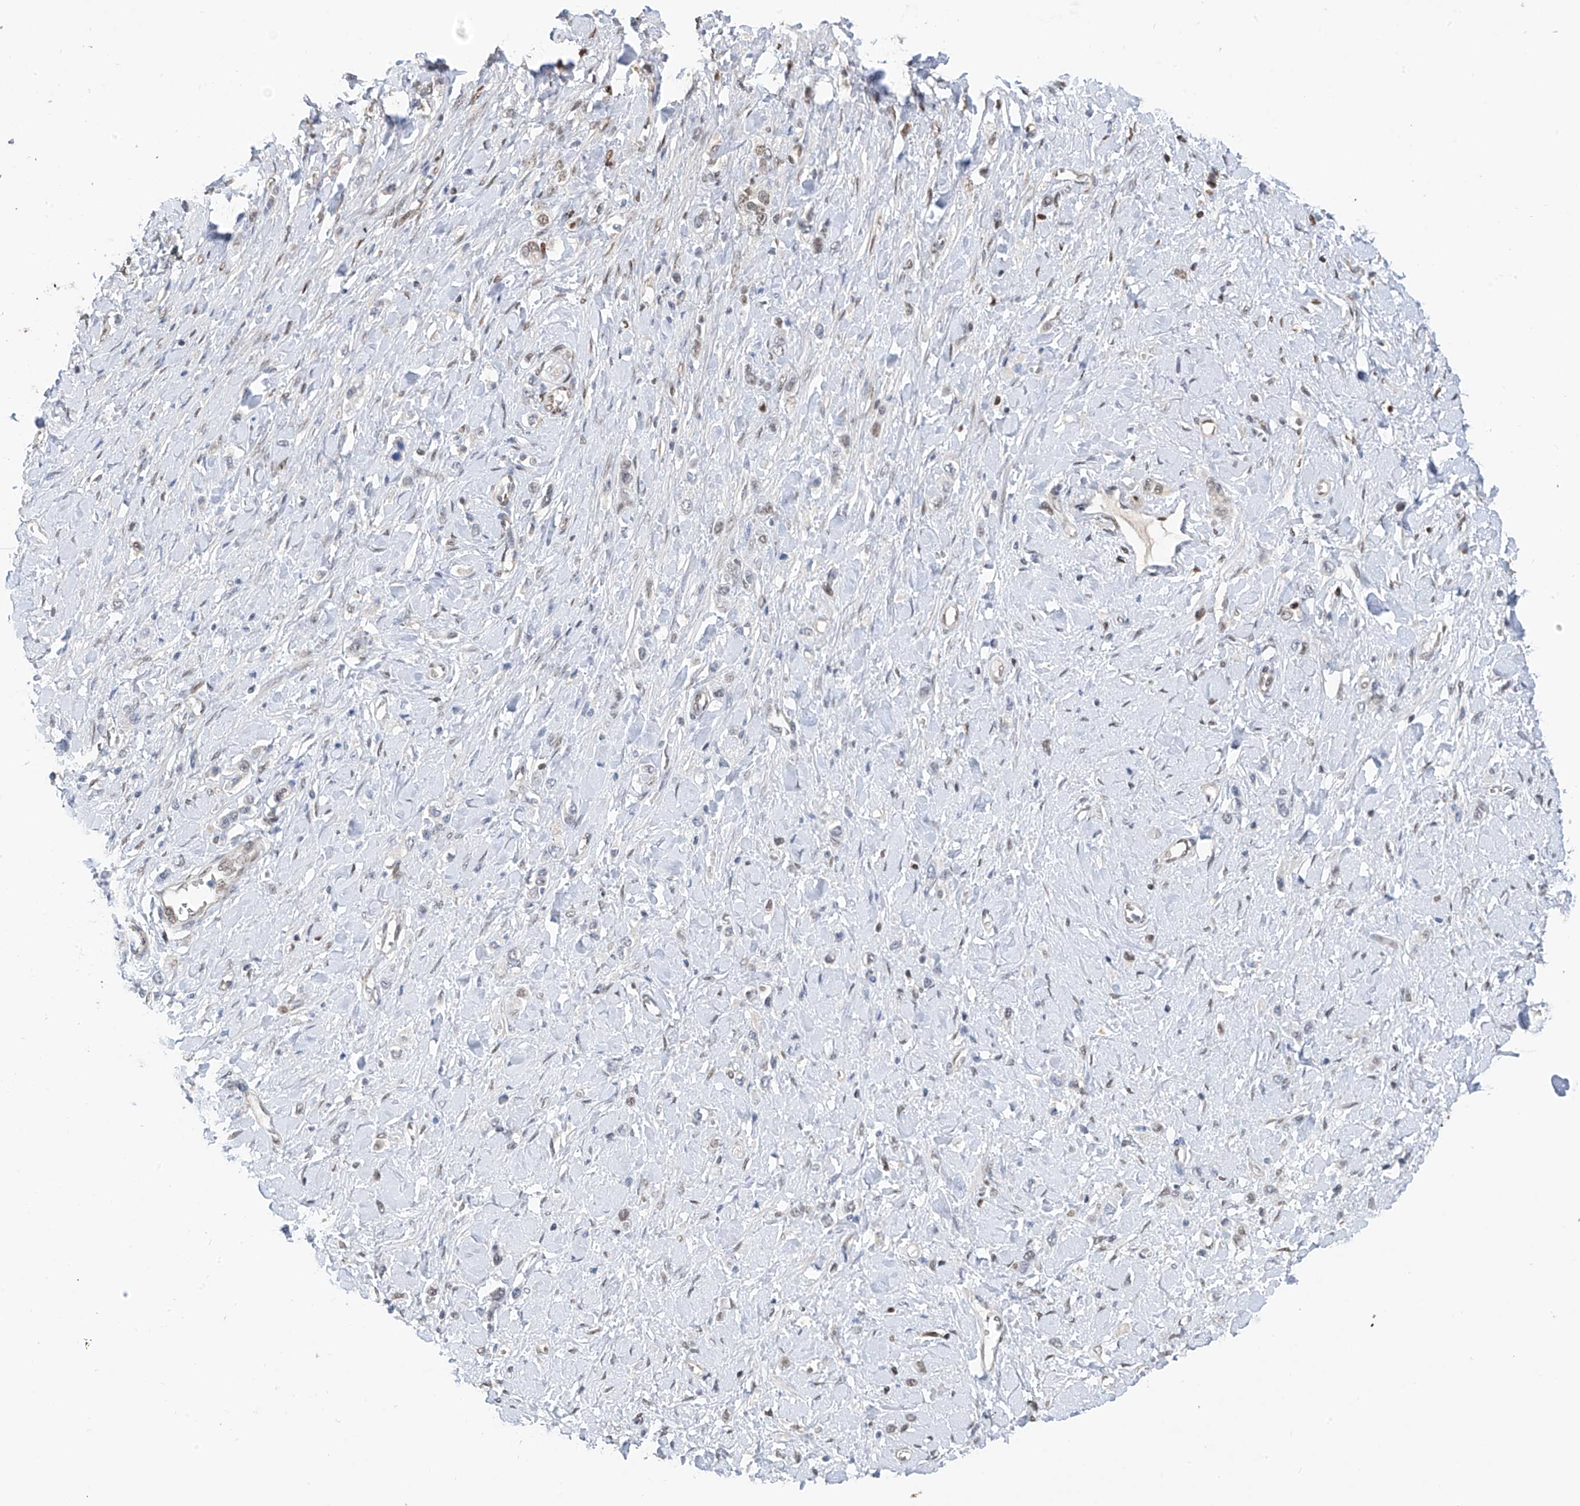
{"staining": {"intensity": "weak", "quantity": "<25%", "location": "nuclear"}, "tissue": "stomach cancer", "cell_type": "Tumor cells", "image_type": "cancer", "snomed": [{"axis": "morphology", "description": "Normal tissue, NOS"}, {"axis": "morphology", "description": "Adenocarcinoma, NOS"}, {"axis": "topography", "description": "Stomach, upper"}, {"axis": "topography", "description": "Stomach"}], "caption": "Tumor cells show no significant protein expression in adenocarcinoma (stomach).", "gene": "PMM1", "patient": {"sex": "female", "age": 65}}